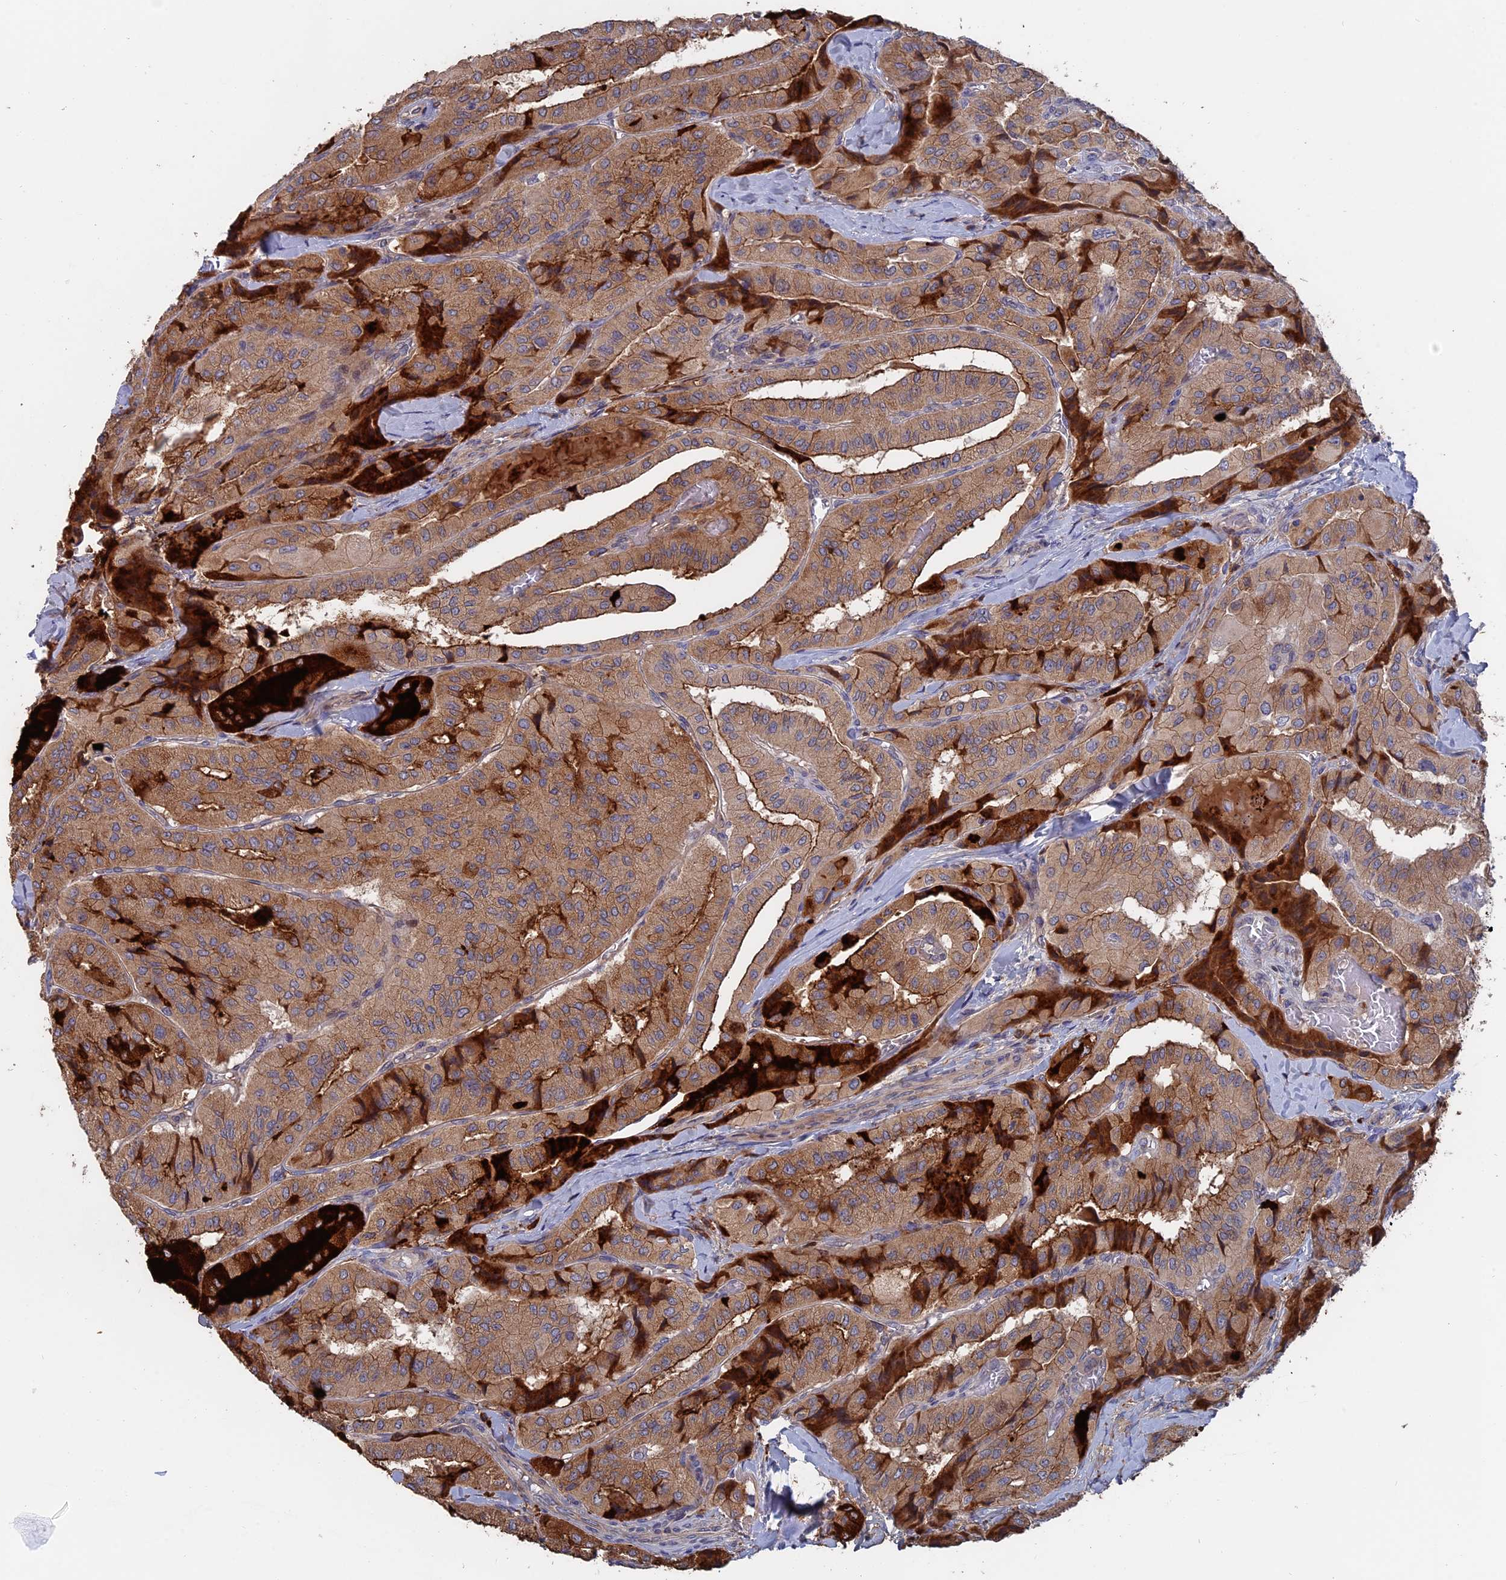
{"staining": {"intensity": "moderate", "quantity": ">75%", "location": "cytoplasmic/membranous"}, "tissue": "thyroid cancer", "cell_type": "Tumor cells", "image_type": "cancer", "snomed": [{"axis": "morphology", "description": "Normal tissue, NOS"}, {"axis": "morphology", "description": "Papillary adenocarcinoma, NOS"}, {"axis": "topography", "description": "Thyroid gland"}], "caption": "Moderate cytoplasmic/membranous expression is seen in about >75% of tumor cells in thyroid papillary adenocarcinoma. (DAB IHC with brightfield microscopy, high magnification).", "gene": "SLC33A1", "patient": {"sex": "female", "age": 59}}